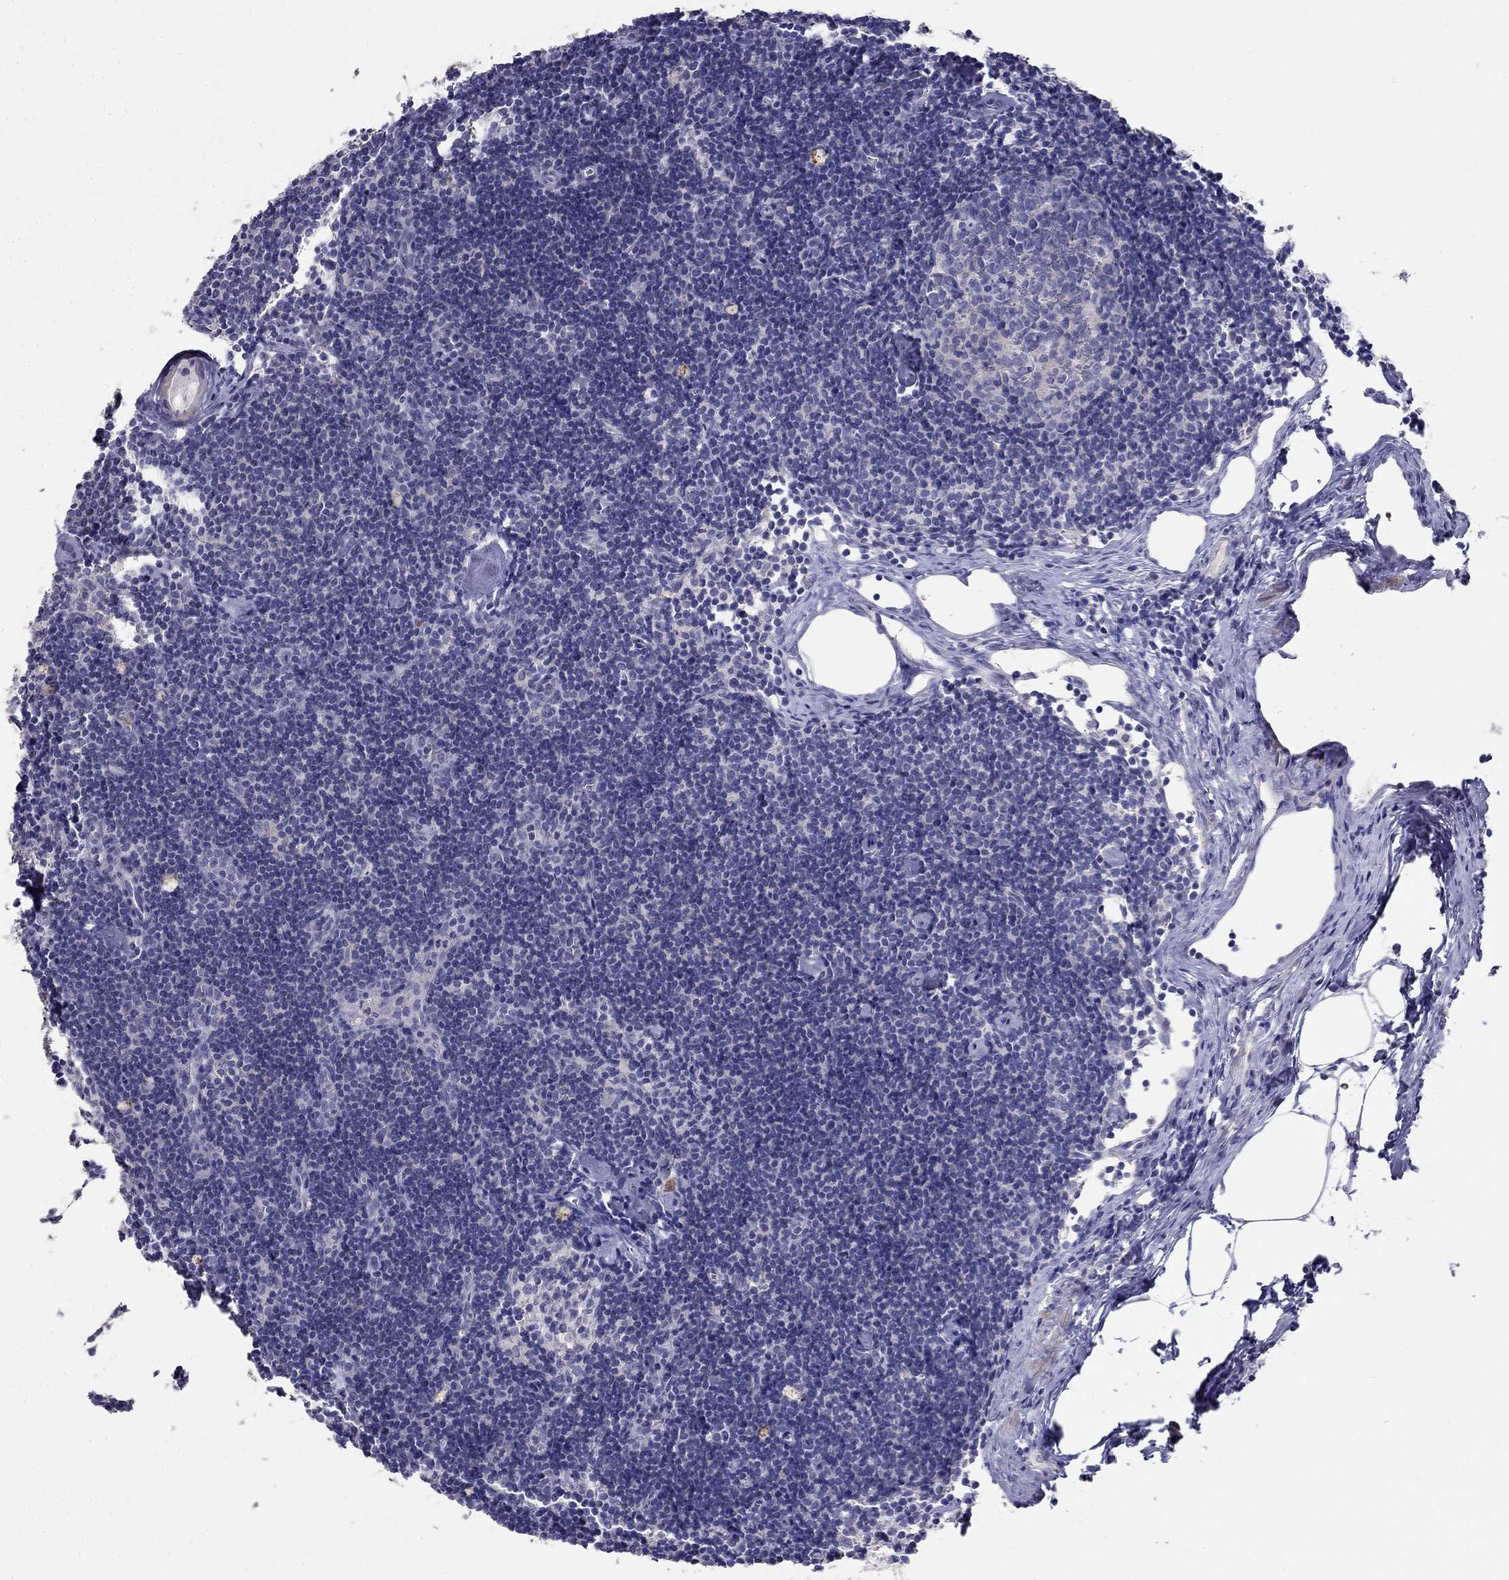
{"staining": {"intensity": "negative", "quantity": "none", "location": "none"}, "tissue": "lymph node", "cell_type": "Germinal center cells", "image_type": "normal", "snomed": [{"axis": "morphology", "description": "Normal tissue, NOS"}, {"axis": "topography", "description": "Lymph node"}], "caption": "The immunohistochemistry image has no significant expression in germinal center cells of lymph node. (DAB (3,3'-diaminobenzidine) immunohistochemistry, high magnification).", "gene": "LY6H", "patient": {"sex": "female", "age": 42}}